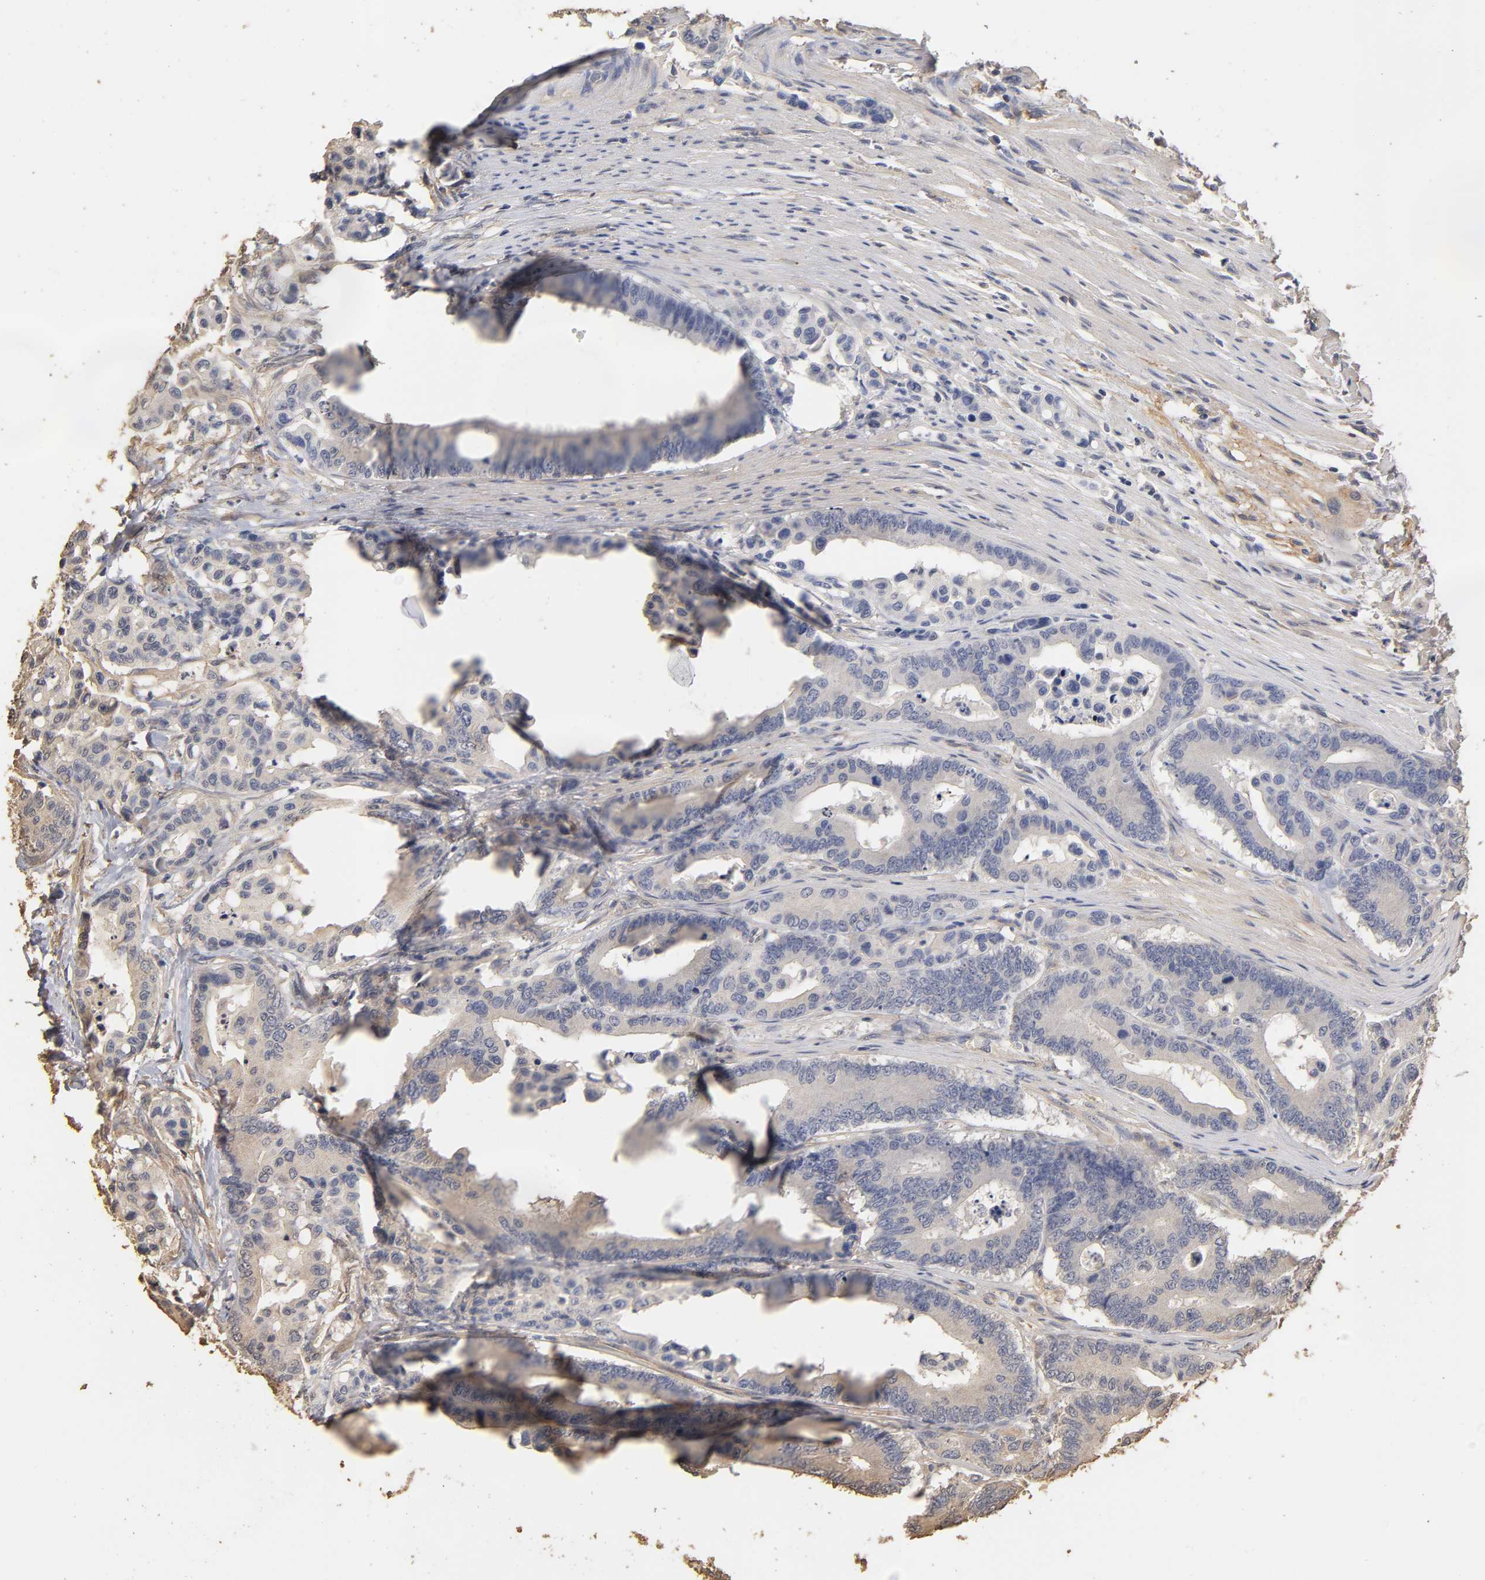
{"staining": {"intensity": "negative", "quantity": "none", "location": "none"}, "tissue": "colorectal cancer", "cell_type": "Tumor cells", "image_type": "cancer", "snomed": [{"axis": "morphology", "description": "Normal tissue, NOS"}, {"axis": "morphology", "description": "Adenocarcinoma, NOS"}, {"axis": "topography", "description": "Colon"}], "caption": "This is an IHC histopathology image of colorectal cancer (adenocarcinoma). There is no positivity in tumor cells.", "gene": "VSIG4", "patient": {"sex": "male", "age": 82}}